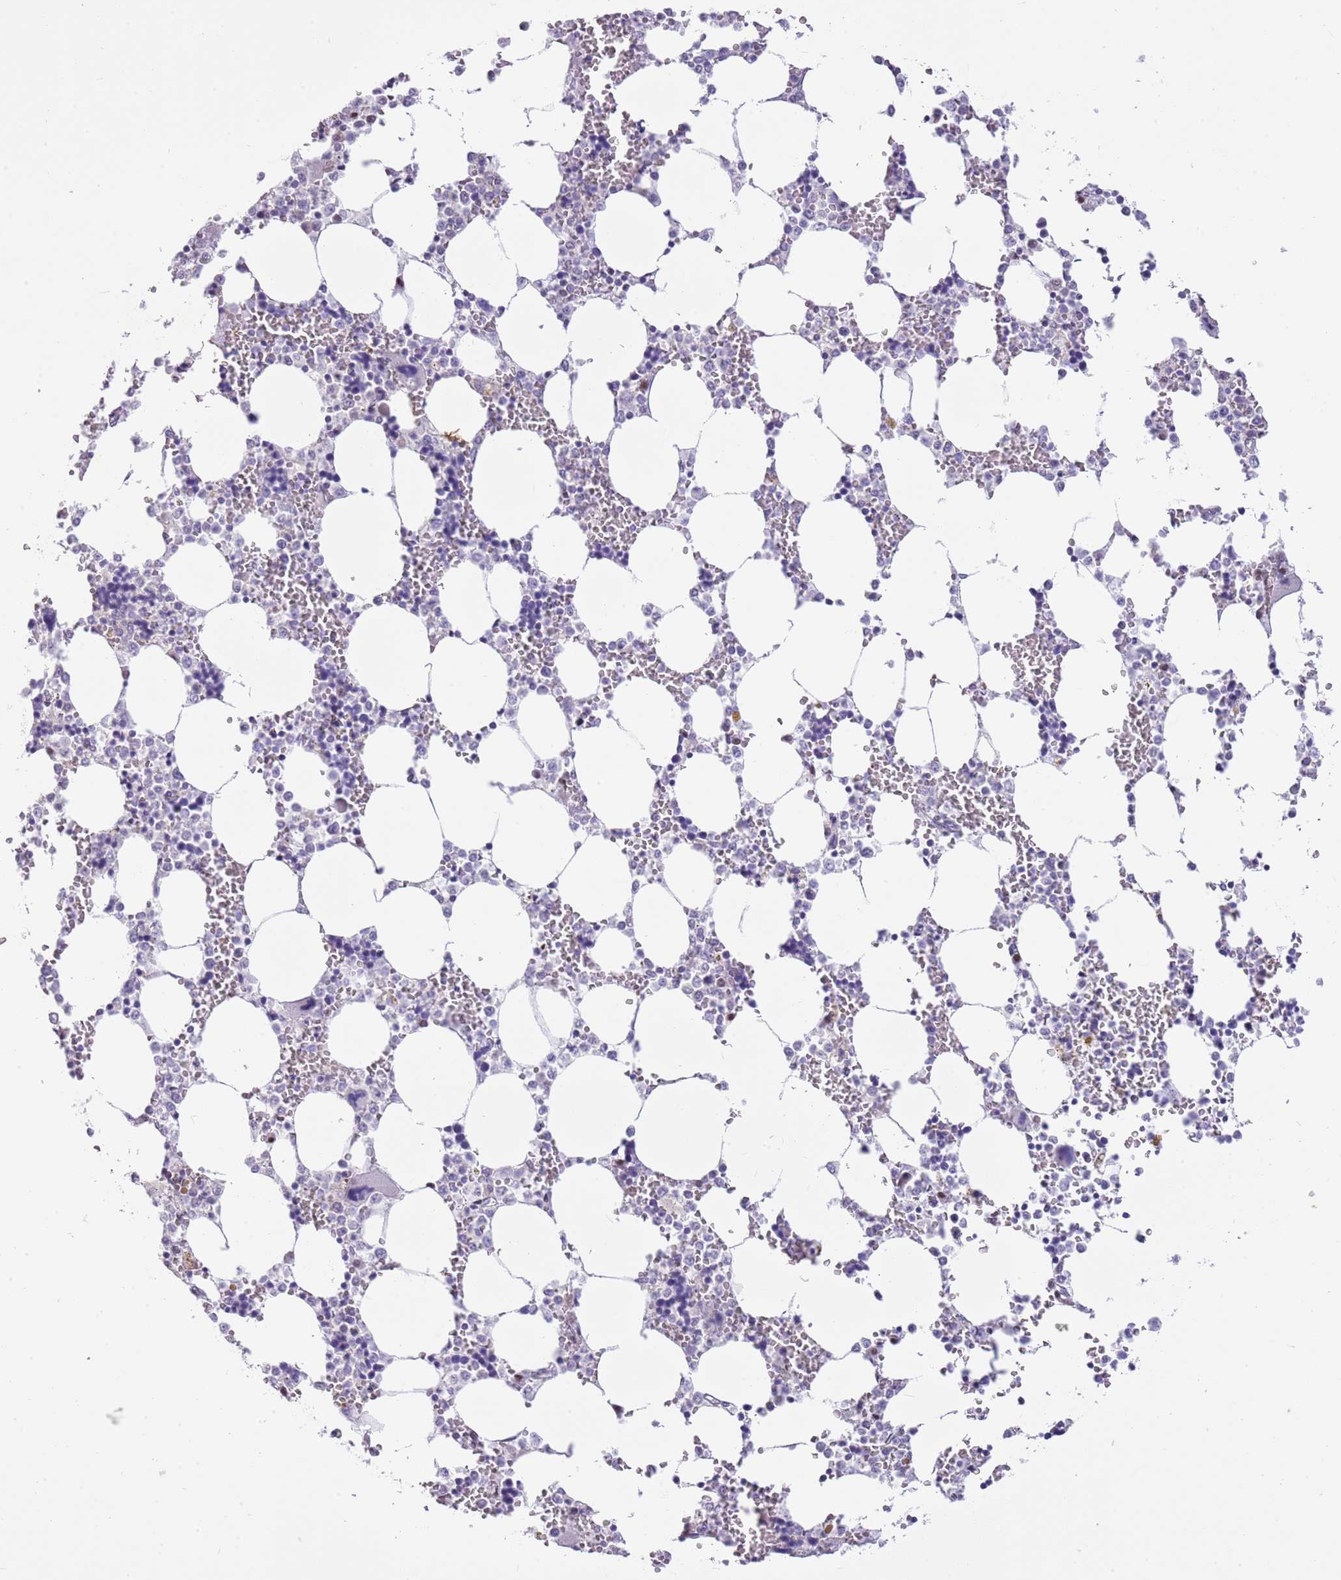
{"staining": {"intensity": "negative", "quantity": "none", "location": "none"}, "tissue": "bone marrow", "cell_type": "Hematopoietic cells", "image_type": "normal", "snomed": [{"axis": "morphology", "description": "Normal tissue, NOS"}, {"axis": "topography", "description": "Bone marrow"}], "caption": "High magnification brightfield microscopy of benign bone marrow stained with DAB (brown) and counterstained with hematoxylin (blue): hematopoietic cells show no significant staining. Brightfield microscopy of immunohistochemistry (IHC) stained with DAB (3,3'-diaminobenzidine) (brown) and hematoxylin (blue), captured at high magnification.", "gene": "PPP1R17", "patient": {"sex": "male", "age": 64}}